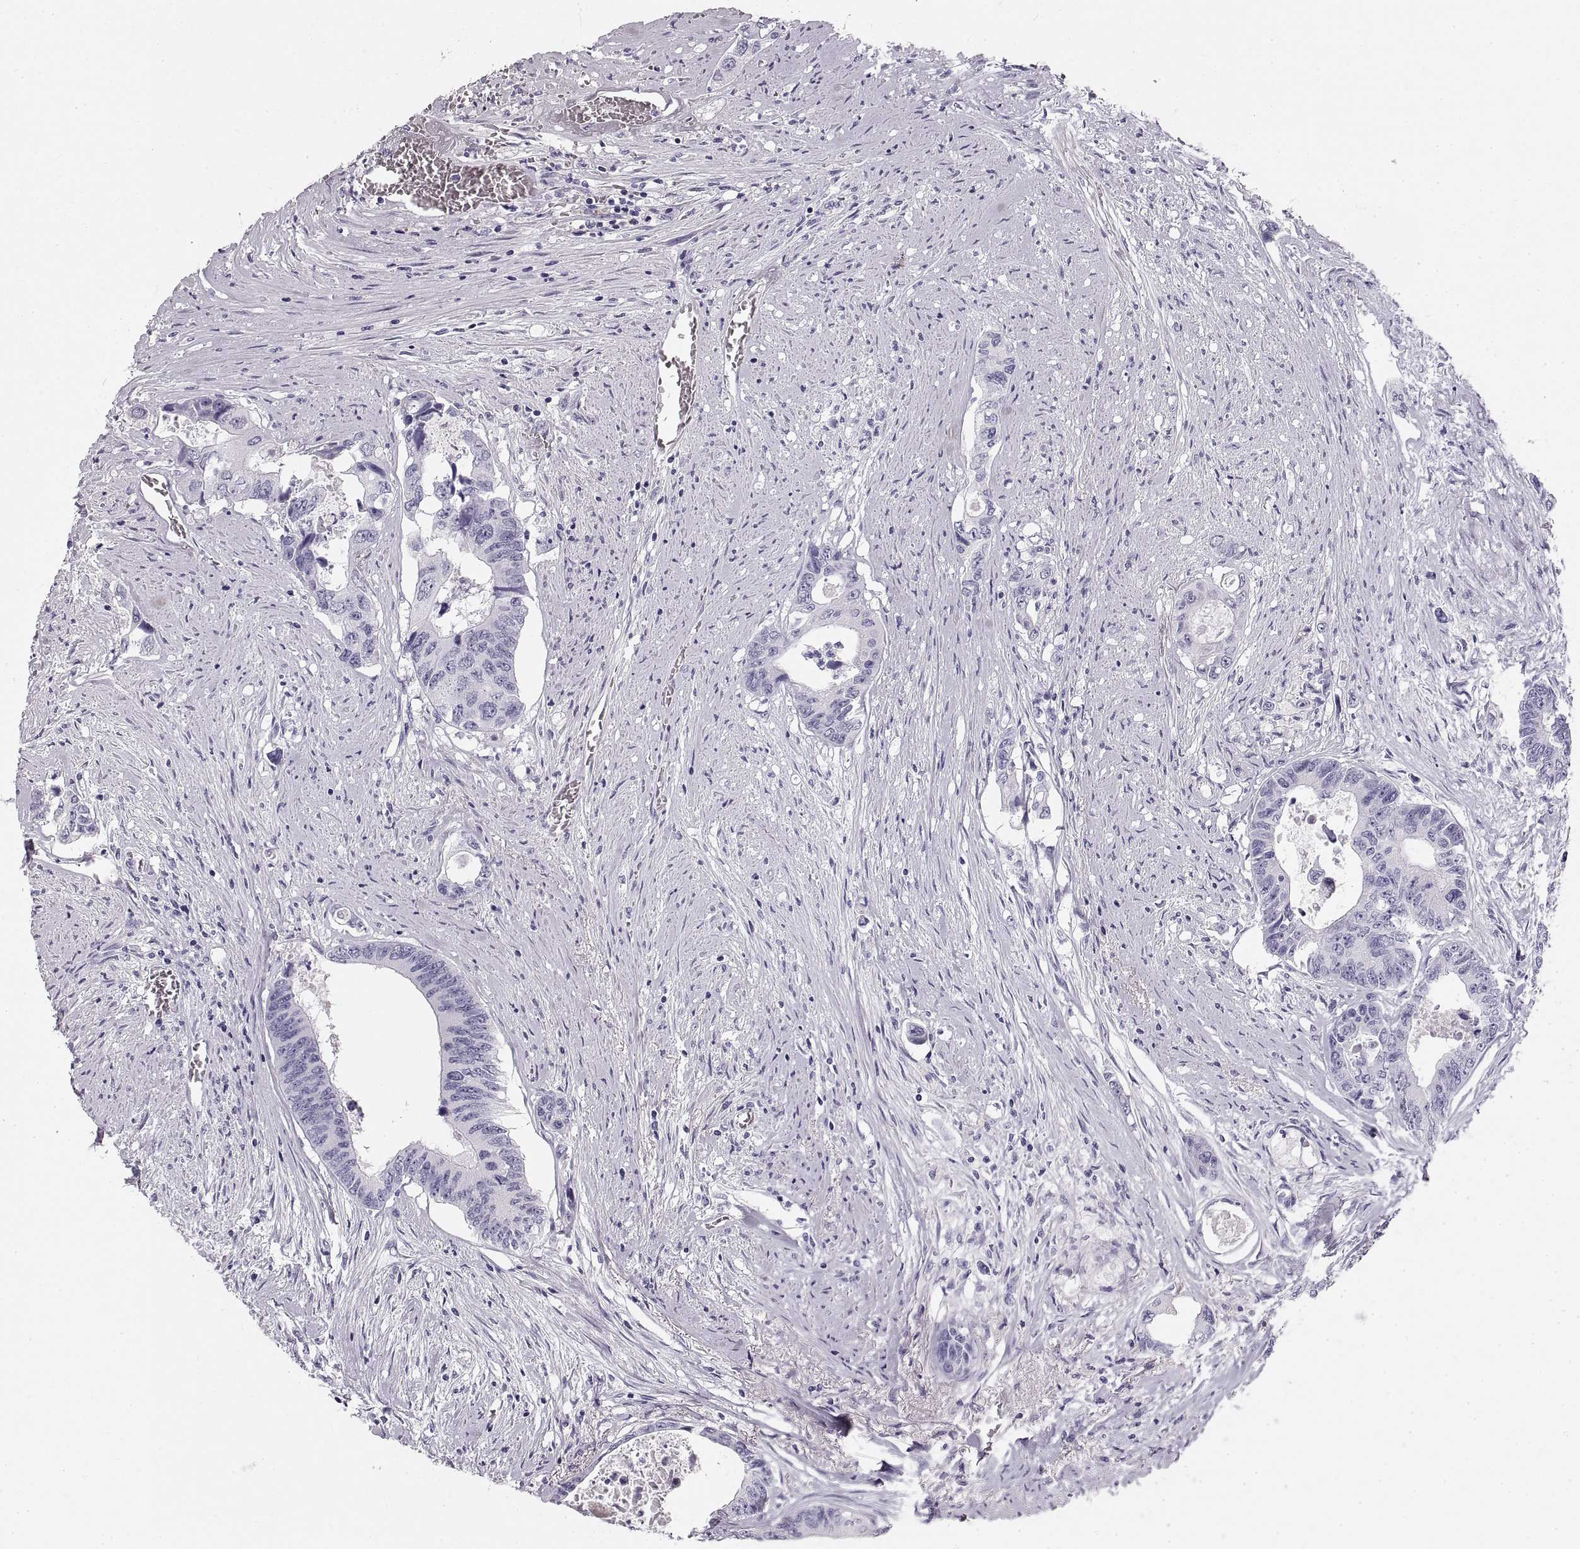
{"staining": {"intensity": "negative", "quantity": "none", "location": "none"}, "tissue": "colorectal cancer", "cell_type": "Tumor cells", "image_type": "cancer", "snomed": [{"axis": "morphology", "description": "Adenocarcinoma, NOS"}, {"axis": "topography", "description": "Rectum"}], "caption": "High magnification brightfield microscopy of colorectal cancer stained with DAB (3,3'-diaminobenzidine) (brown) and counterstained with hematoxylin (blue): tumor cells show no significant staining. The staining is performed using DAB brown chromogen with nuclei counter-stained in using hematoxylin.", "gene": "CRYAA", "patient": {"sex": "male", "age": 59}}